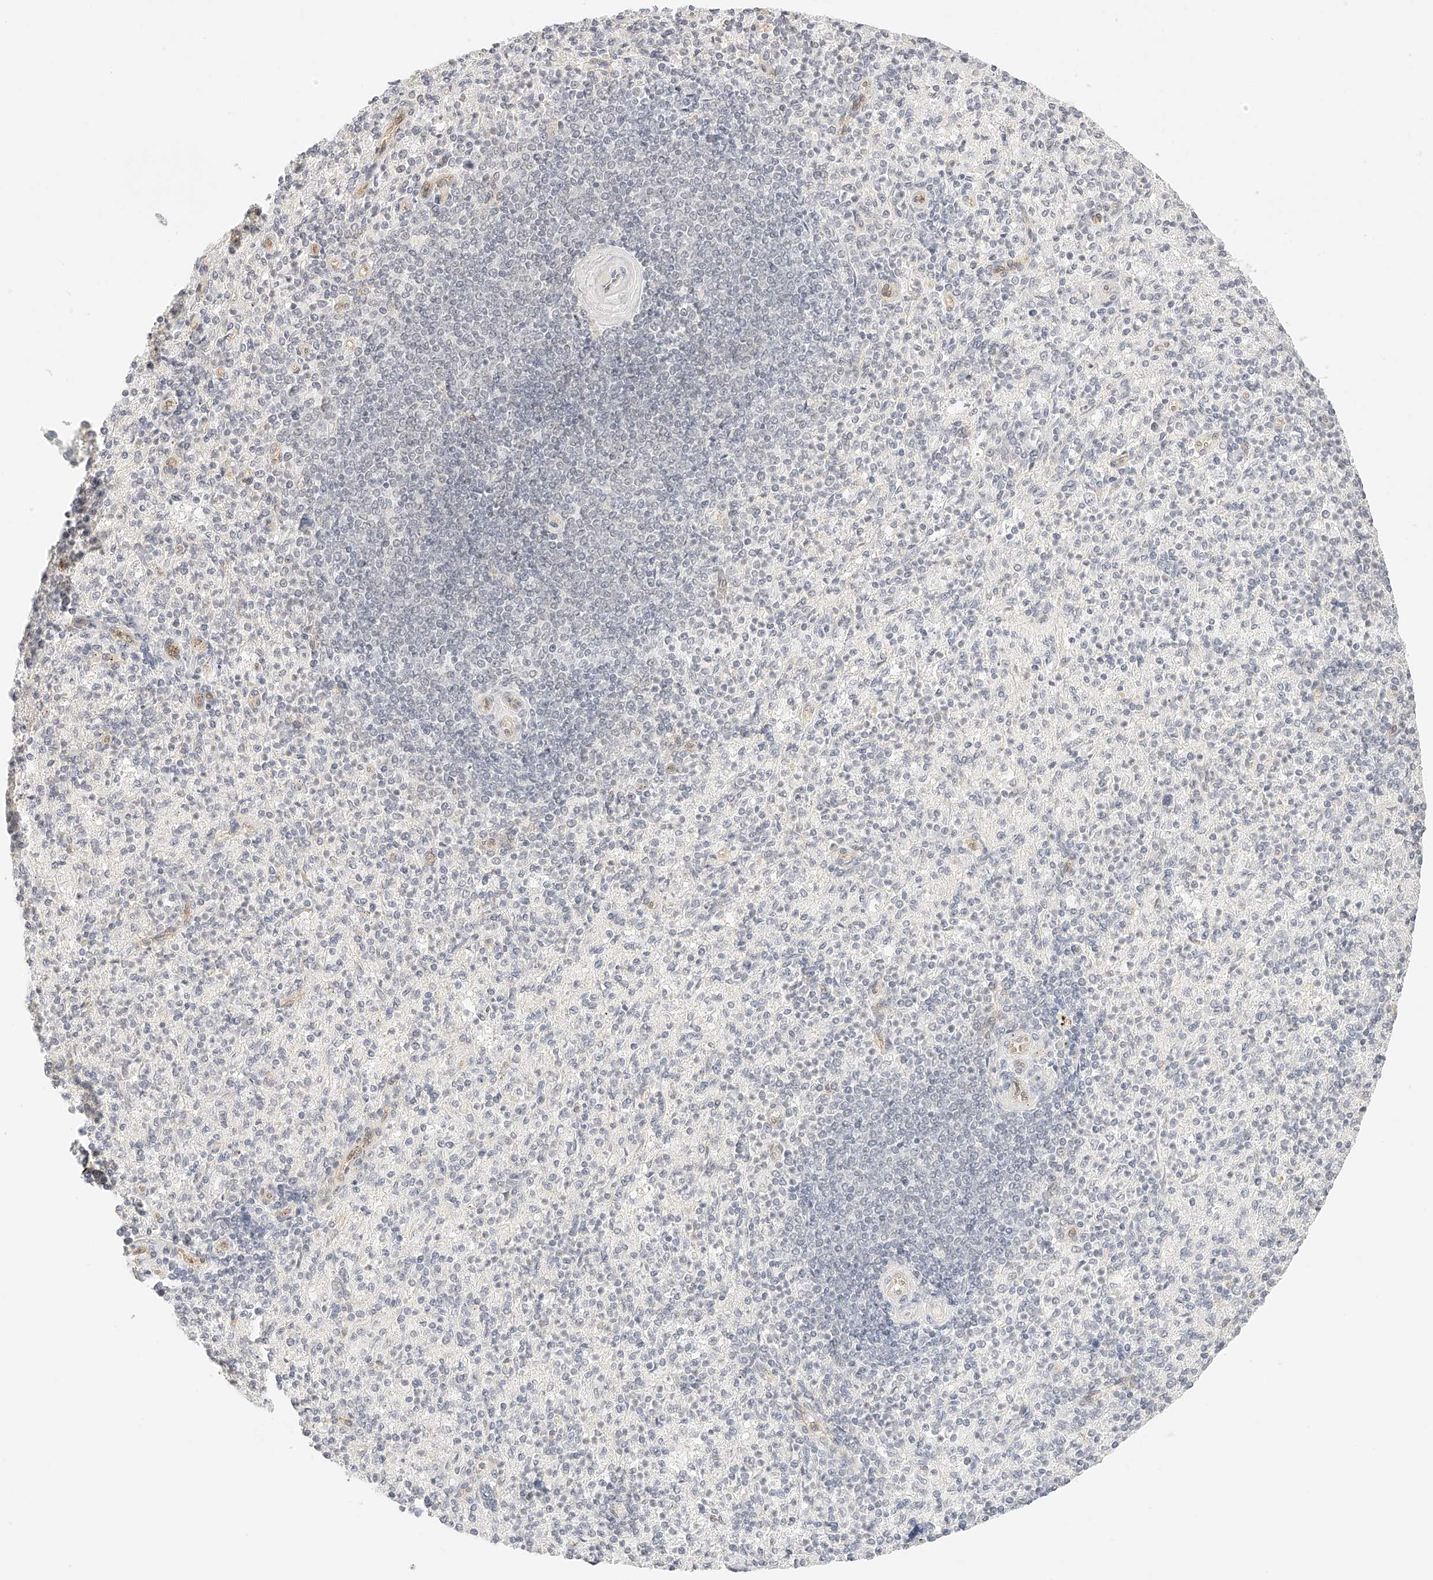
{"staining": {"intensity": "negative", "quantity": "none", "location": "none"}, "tissue": "spleen", "cell_type": "Cells in red pulp", "image_type": "normal", "snomed": [{"axis": "morphology", "description": "Normal tissue, NOS"}, {"axis": "topography", "description": "Spleen"}], "caption": "The photomicrograph exhibits no significant positivity in cells in red pulp of spleen.", "gene": "ZFP69", "patient": {"sex": "female", "age": 74}}